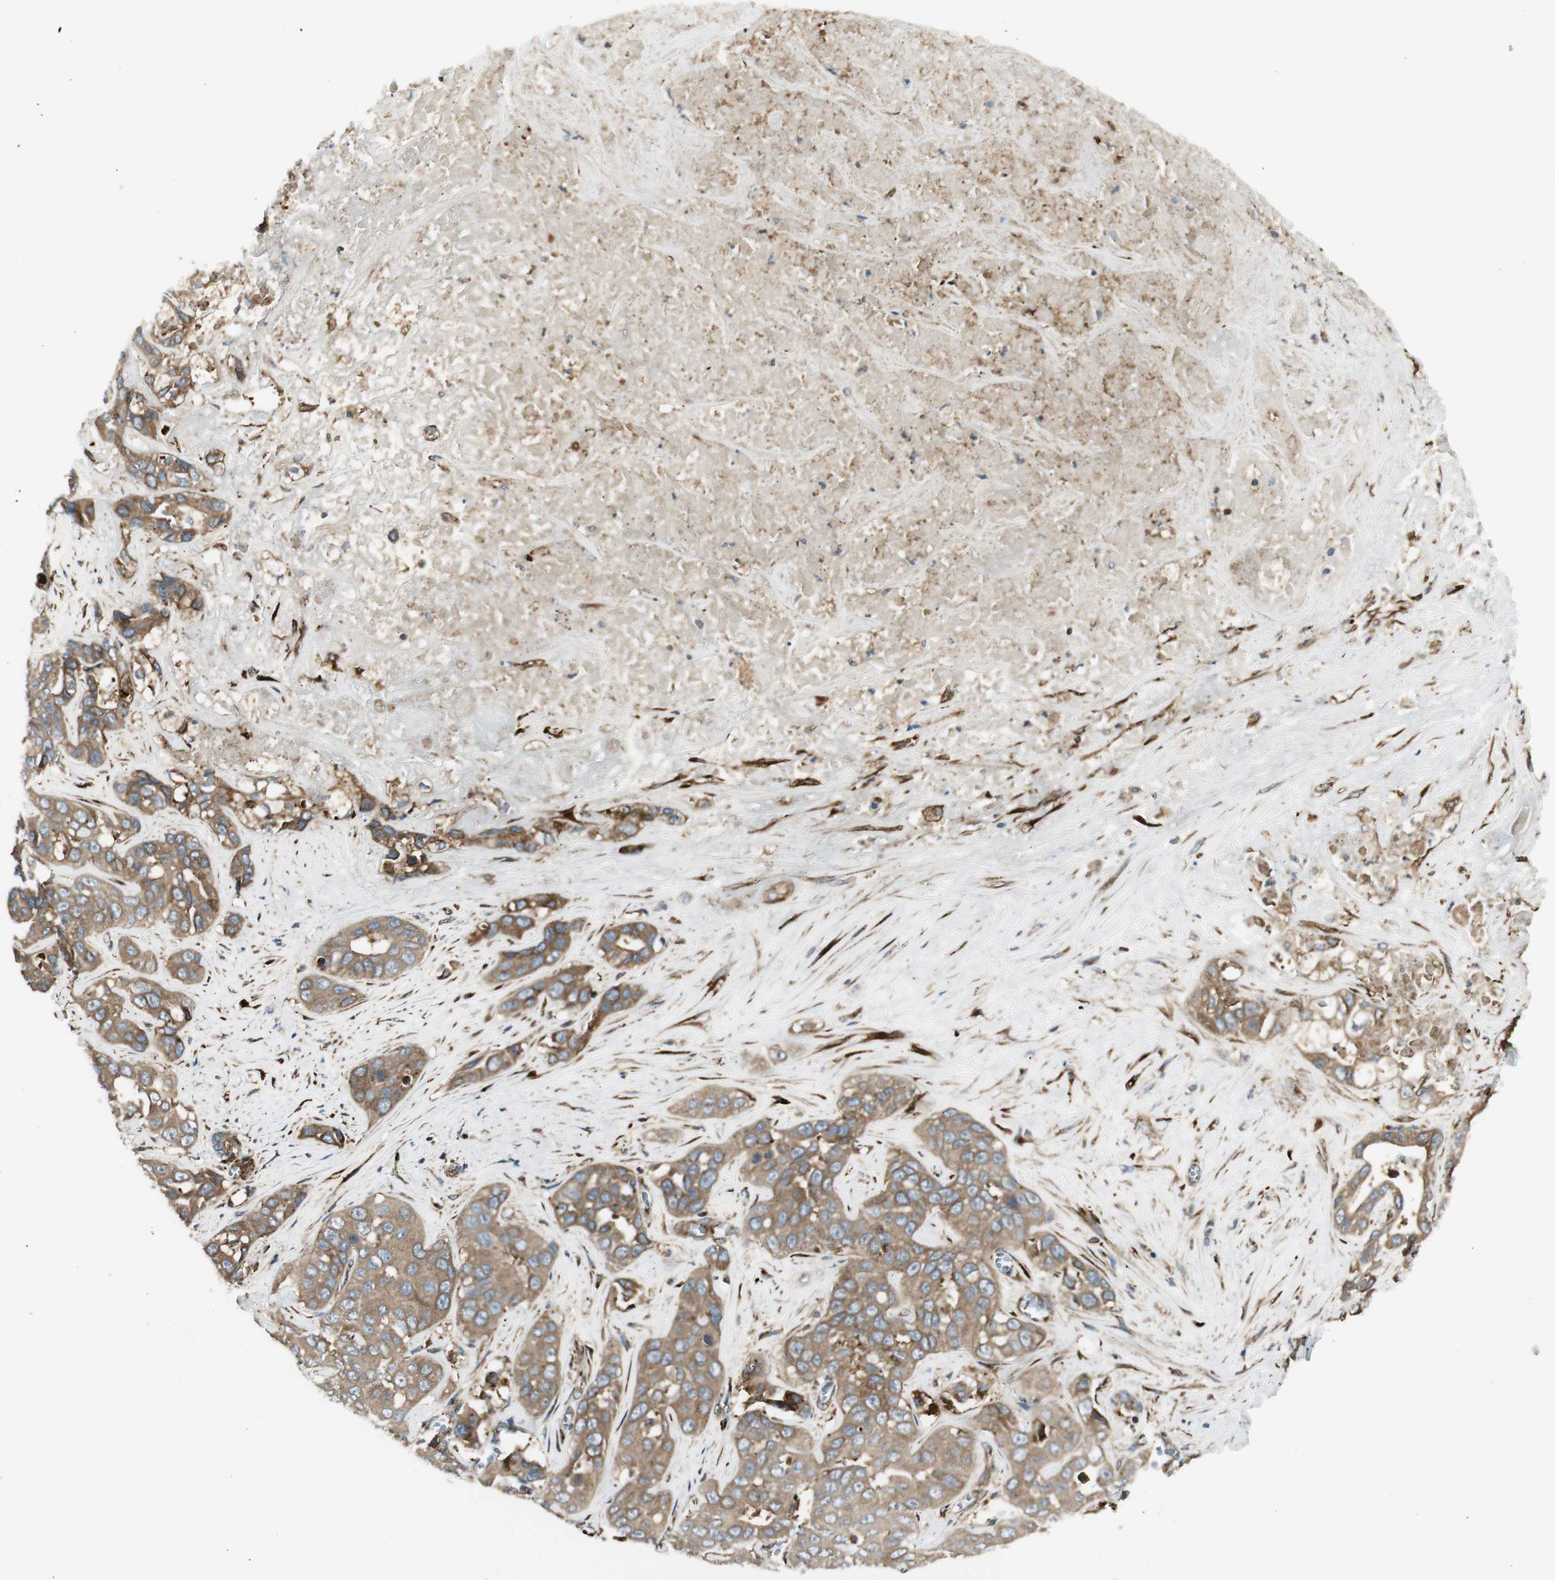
{"staining": {"intensity": "weak", "quantity": ">75%", "location": "cytoplasmic/membranous"}, "tissue": "liver cancer", "cell_type": "Tumor cells", "image_type": "cancer", "snomed": [{"axis": "morphology", "description": "Cholangiocarcinoma"}, {"axis": "topography", "description": "Liver"}], "caption": "Immunohistochemical staining of liver cholangiocarcinoma demonstrates low levels of weak cytoplasmic/membranous expression in about >75% of tumor cells. (DAB (3,3'-diaminobenzidine) IHC with brightfield microscopy, high magnification).", "gene": "PRKG1", "patient": {"sex": "female", "age": 52}}